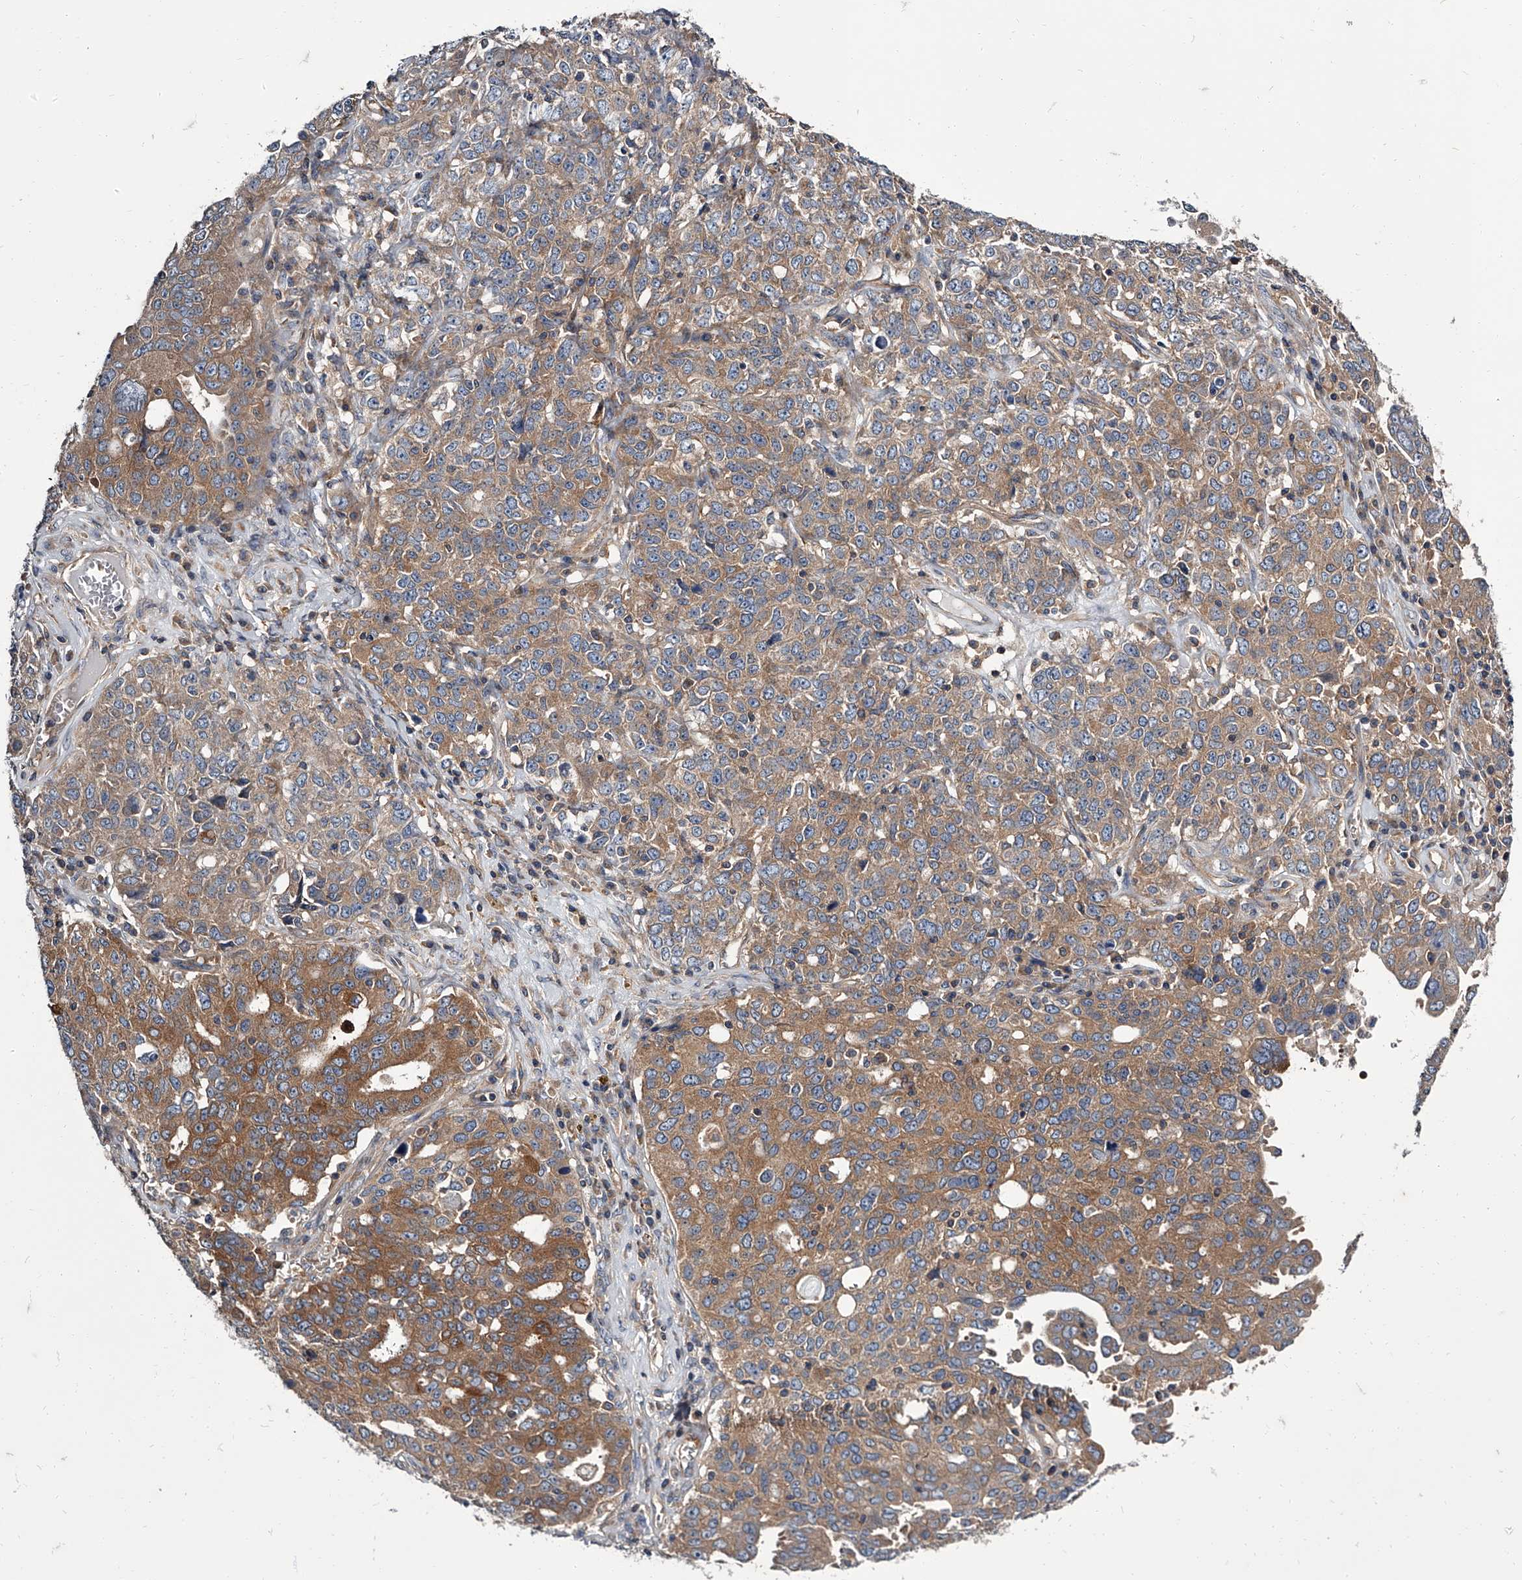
{"staining": {"intensity": "moderate", "quantity": ">75%", "location": "cytoplasmic/membranous"}, "tissue": "ovarian cancer", "cell_type": "Tumor cells", "image_type": "cancer", "snomed": [{"axis": "morphology", "description": "Carcinoma, endometroid"}, {"axis": "topography", "description": "Ovary"}], "caption": "This image exhibits immunohistochemistry (IHC) staining of human ovarian endometroid carcinoma, with medium moderate cytoplasmic/membranous positivity in approximately >75% of tumor cells.", "gene": "GAPVD1", "patient": {"sex": "female", "age": 62}}